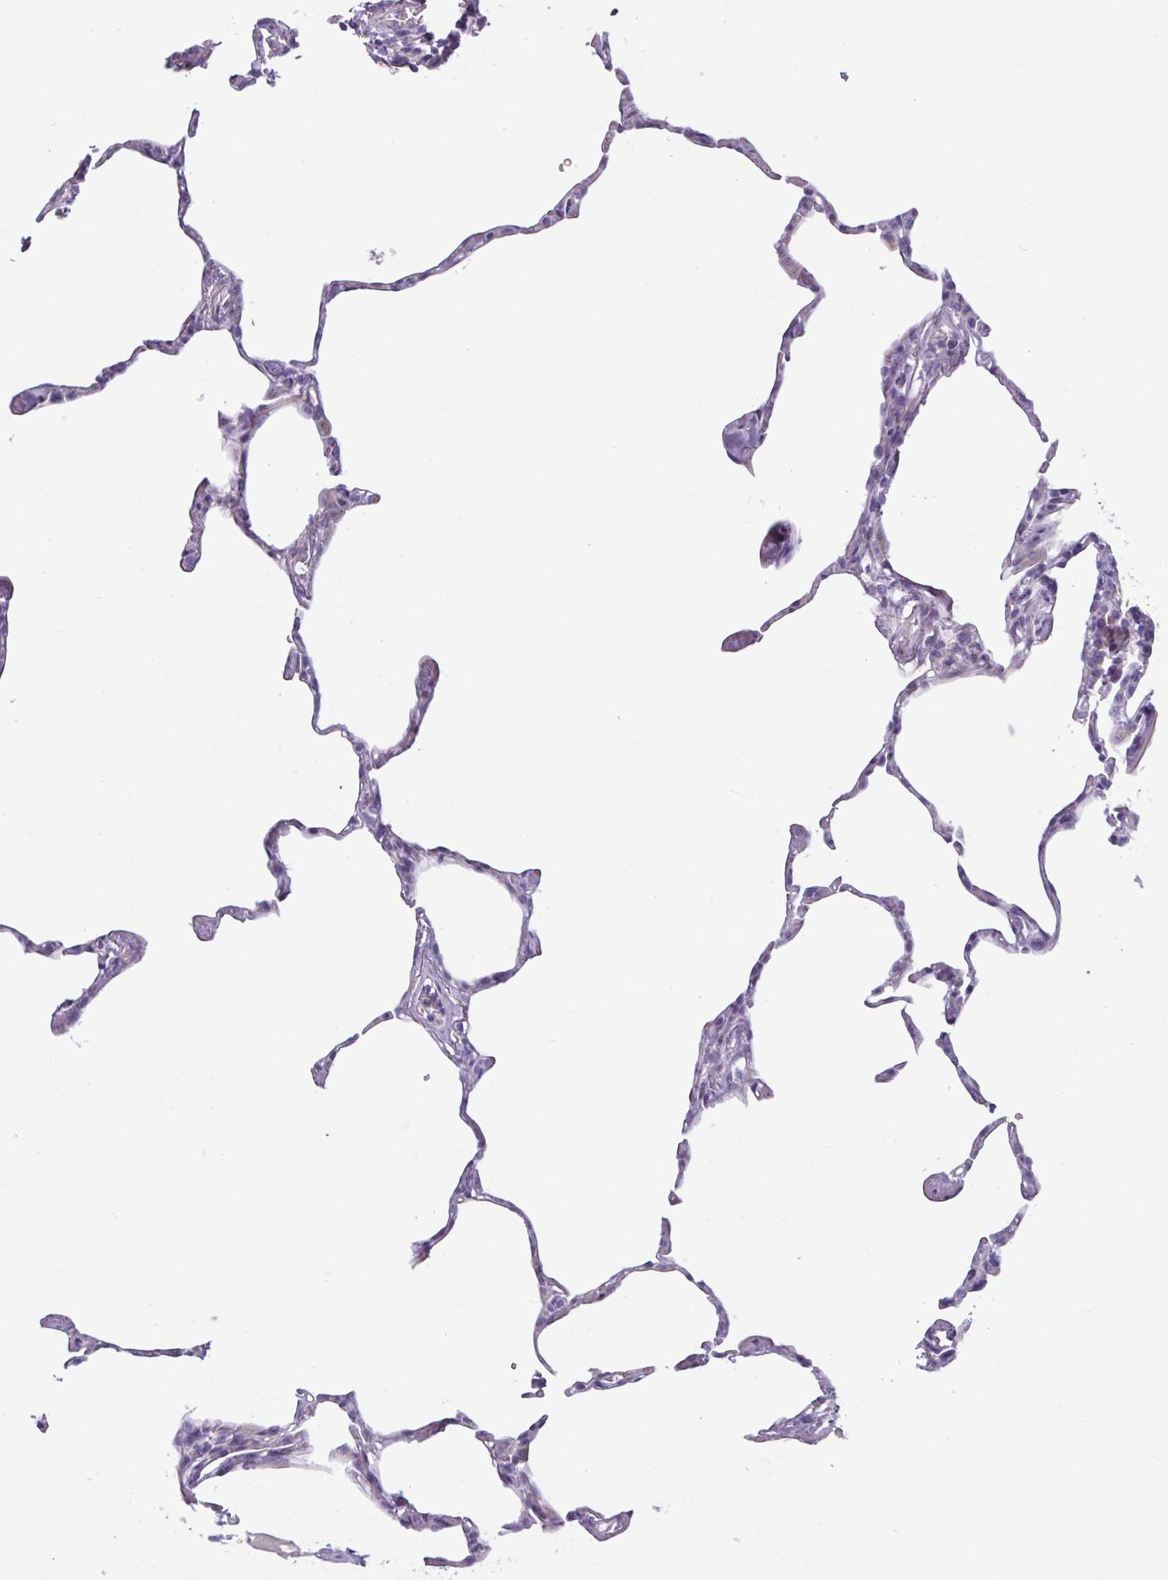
{"staining": {"intensity": "negative", "quantity": "none", "location": "none"}, "tissue": "lung", "cell_type": "Alveolar cells", "image_type": "normal", "snomed": [{"axis": "morphology", "description": "Normal tissue, NOS"}, {"axis": "topography", "description": "Lung"}], "caption": "Immunohistochemistry (IHC) of unremarkable human lung demonstrates no positivity in alveolar cells. Brightfield microscopy of IHC stained with DAB (3,3'-diaminobenzidine) (brown) and hematoxylin (blue), captured at high magnification.", "gene": "ADGRE1", "patient": {"sex": "male", "age": 65}}